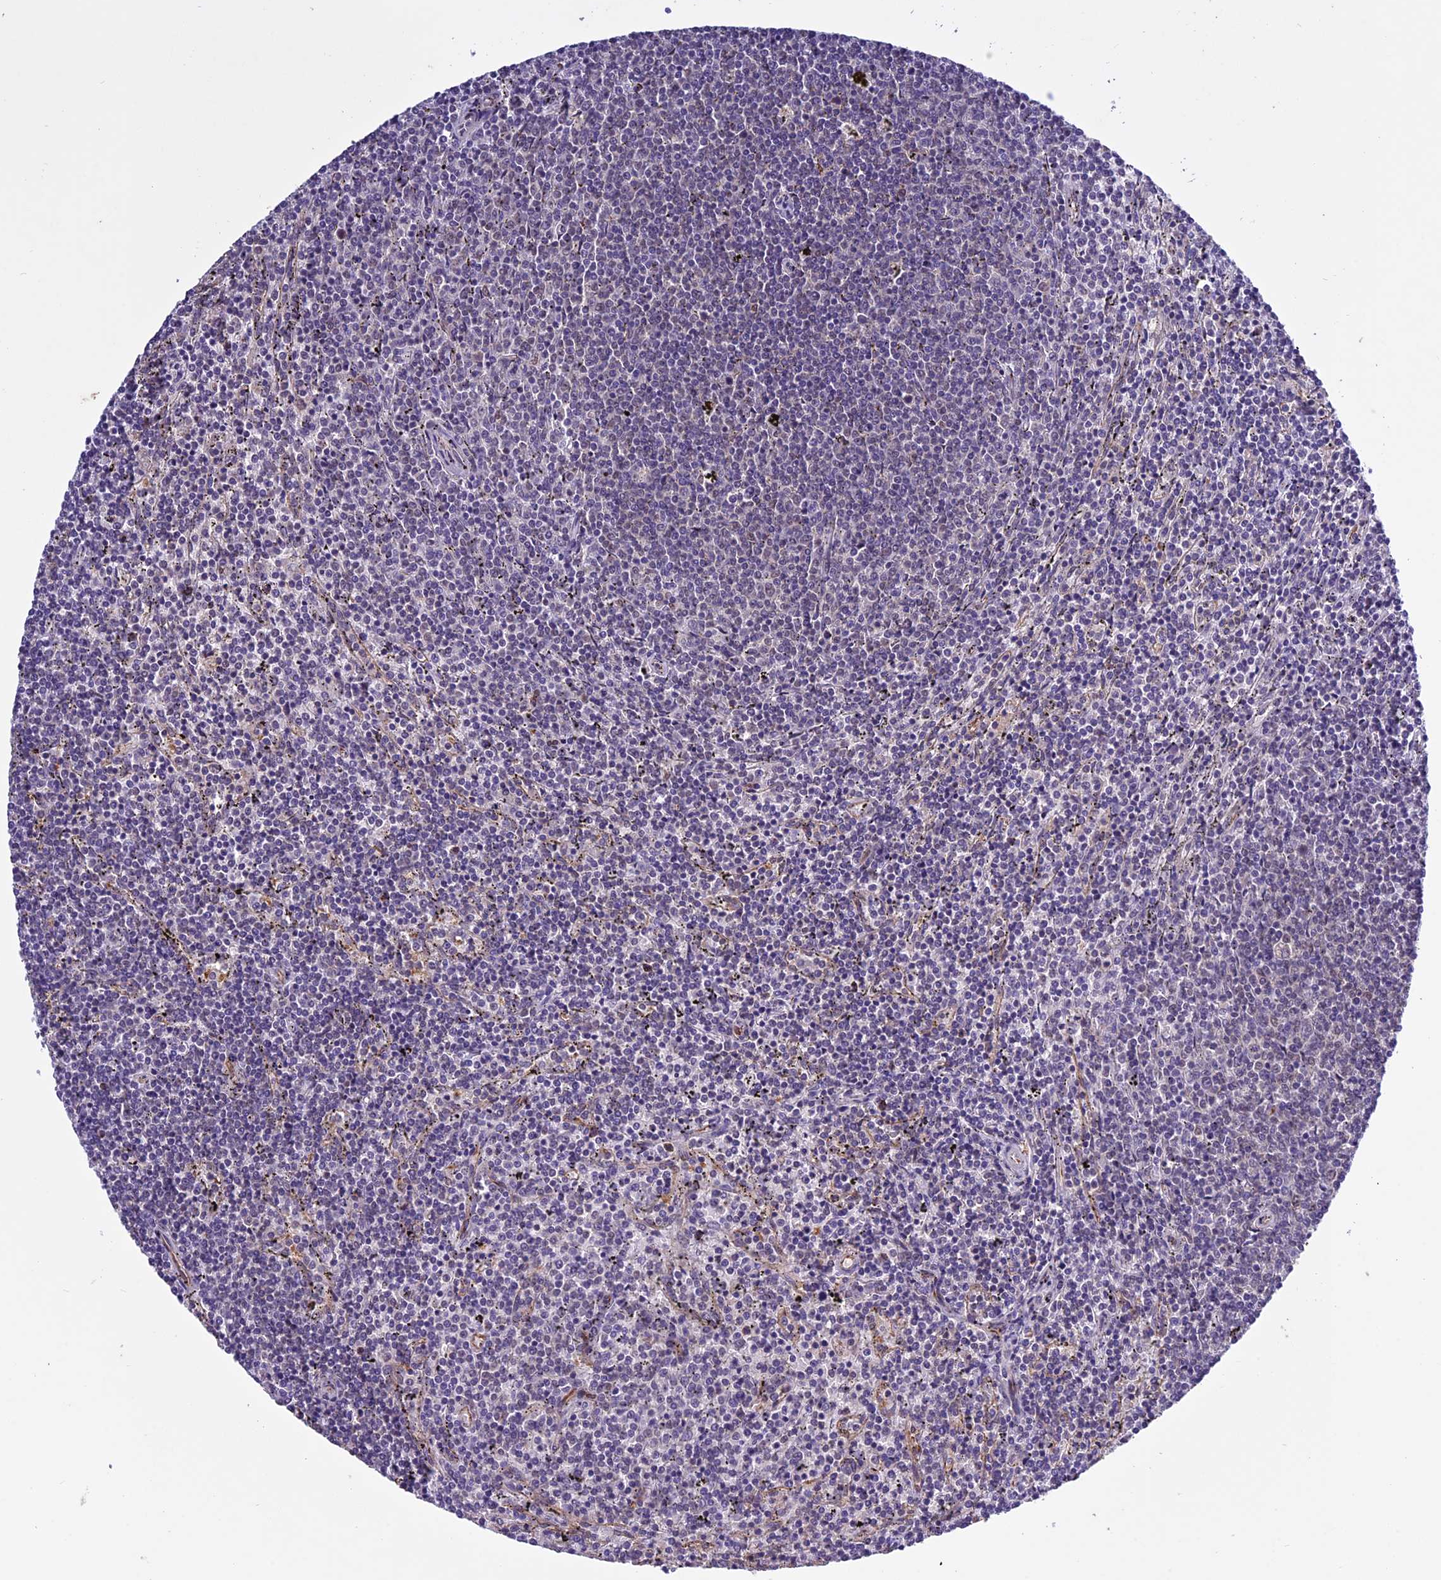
{"staining": {"intensity": "negative", "quantity": "none", "location": "none"}, "tissue": "lymphoma", "cell_type": "Tumor cells", "image_type": "cancer", "snomed": [{"axis": "morphology", "description": "Malignant lymphoma, non-Hodgkin's type, Low grade"}, {"axis": "topography", "description": "Spleen"}], "caption": "Tumor cells show no significant protein expression in malignant lymphoma, non-Hodgkin's type (low-grade).", "gene": "C3orf70", "patient": {"sex": "female", "age": 50}}